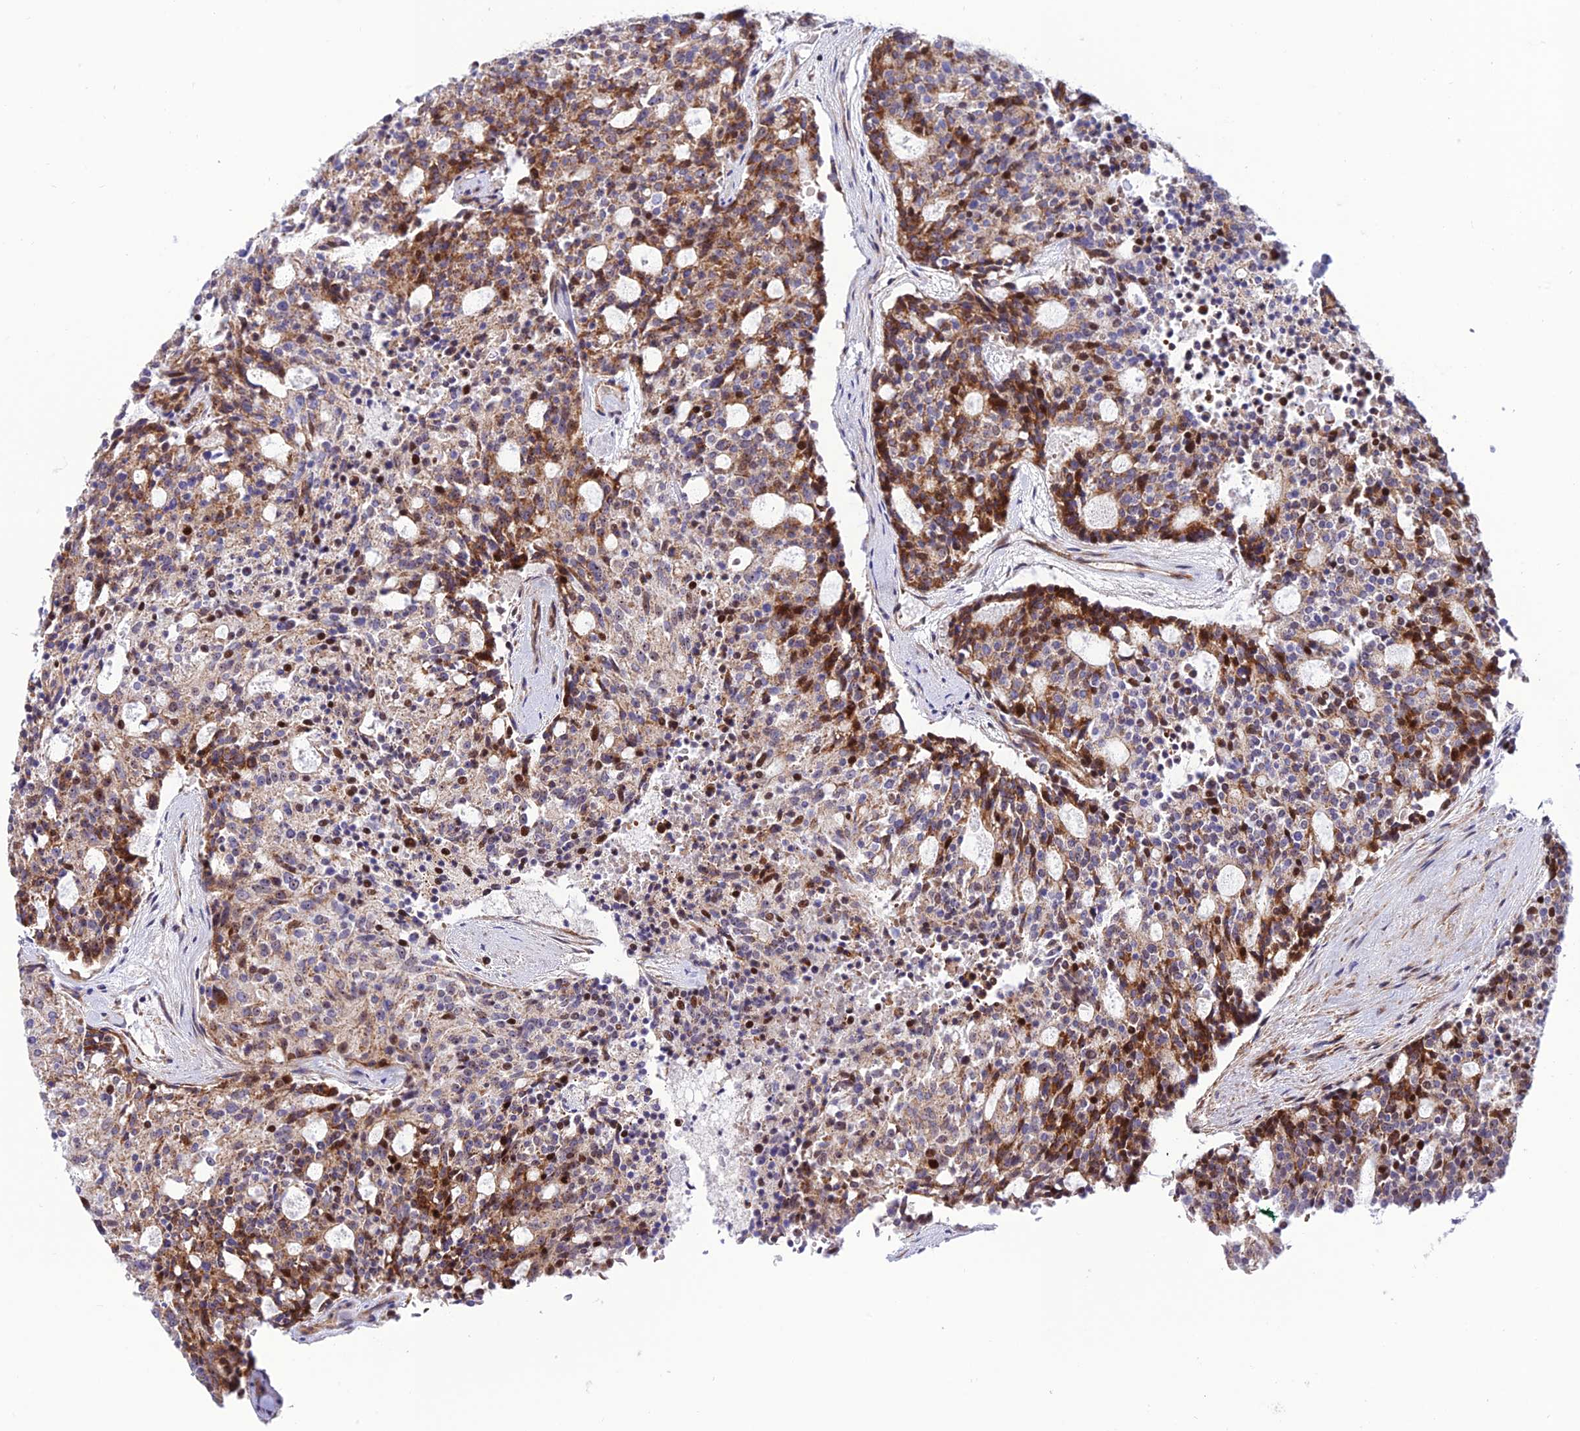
{"staining": {"intensity": "moderate", "quantity": ">75%", "location": "cytoplasmic/membranous"}, "tissue": "carcinoid", "cell_type": "Tumor cells", "image_type": "cancer", "snomed": [{"axis": "morphology", "description": "Carcinoid, malignant, NOS"}, {"axis": "topography", "description": "Pancreas"}], "caption": "DAB immunohistochemical staining of human malignant carcinoid exhibits moderate cytoplasmic/membranous protein staining in approximately >75% of tumor cells.", "gene": "KBTBD7", "patient": {"sex": "female", "age": 54}}